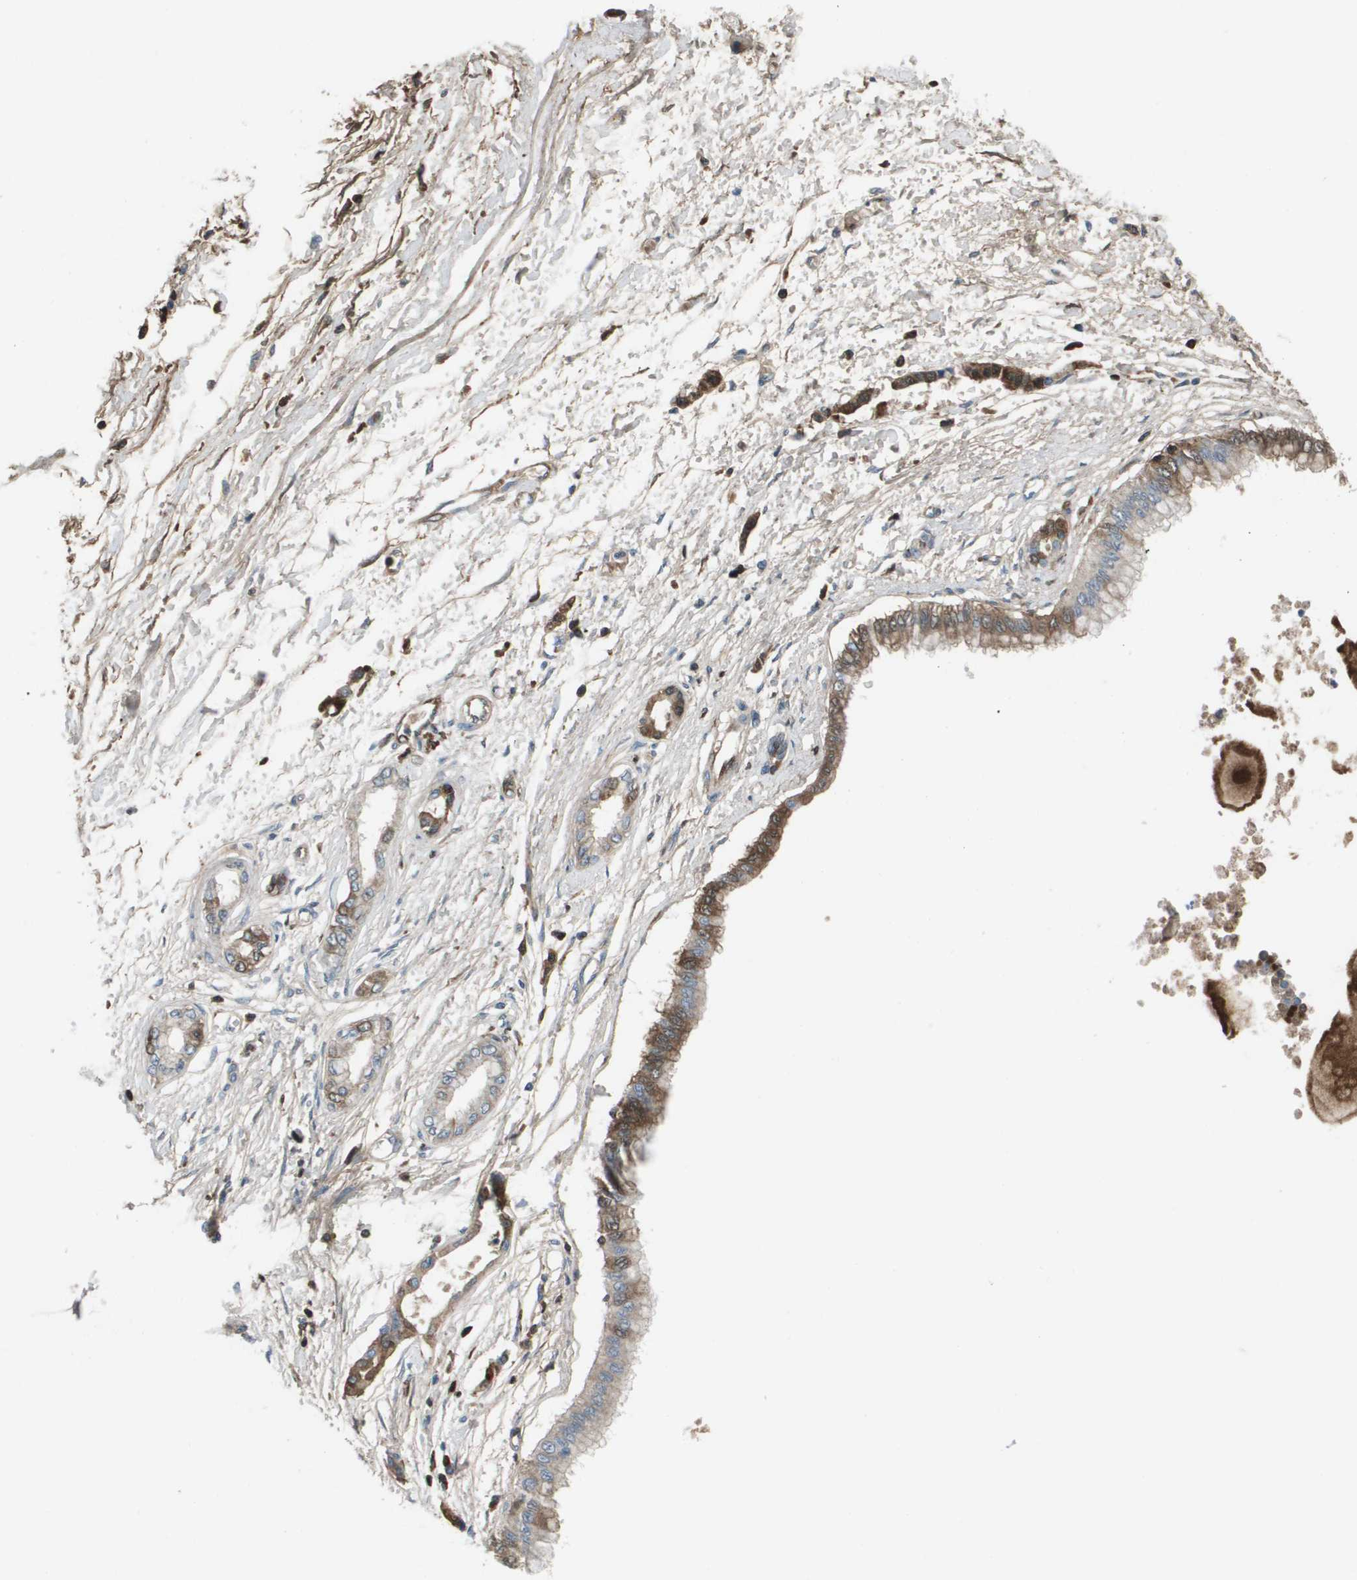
{"staining": {"intensity": "moderate", "quantity": "<25%", "location": "cytoplasmic/membranous"}, "tissue": "pancreatic cancer", "cell_type": "Tumor cells", "image_type": "cancer", "snomed": [{"axis": "morphology", "description": "Adenocarcinoma, NOS"}, {"axis": "topography", "description": "Pancreas"}], "caption": "DAB immunohistochemical staining of pancreatic cancer shows moderate cytoplasmic/membranous protein staining in approximately <25% of tumor cells.", "gene": "PCOLCE", "patient": {"sex": "male", "age": 56}}